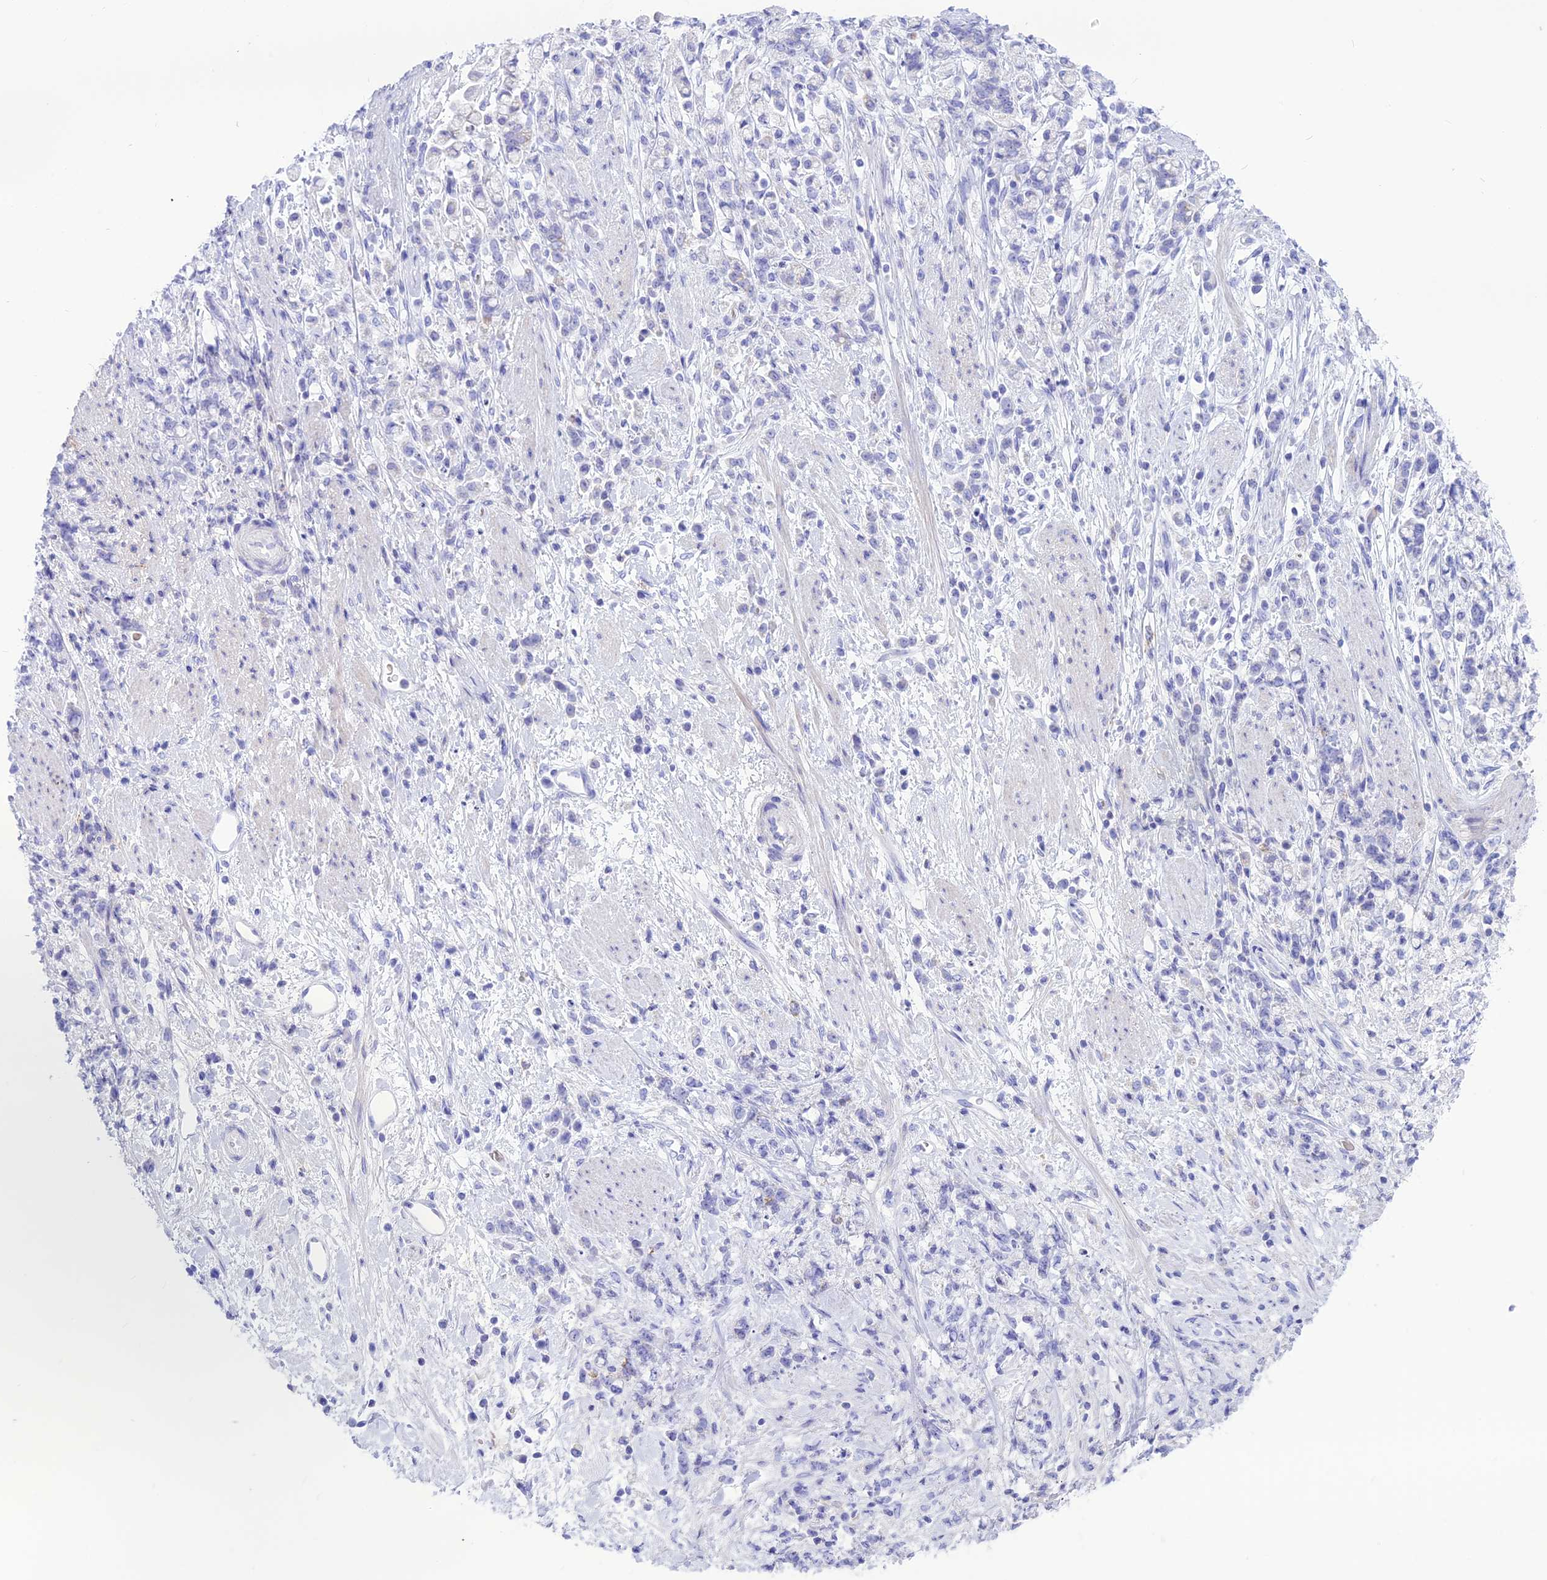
{"staining": {"intensity": "negative", "quantity": "none", "location": "none"}, "tissue": "stomach cancer", "cell_type": "Tumor cells", "image_type": "cancer", "snomed": [{"axis": "morphology", "description": "Adenocarcinoma, NOS"}, {"axis": "topography", "description": "Stomach"}], "caption": "Immunohistochemical staining of human adenocarcinoma (stomach) reveals no significant staining in tumor cells.", "gene": "GLYATL1", "patient": {"sex": "female", "age": 60}}